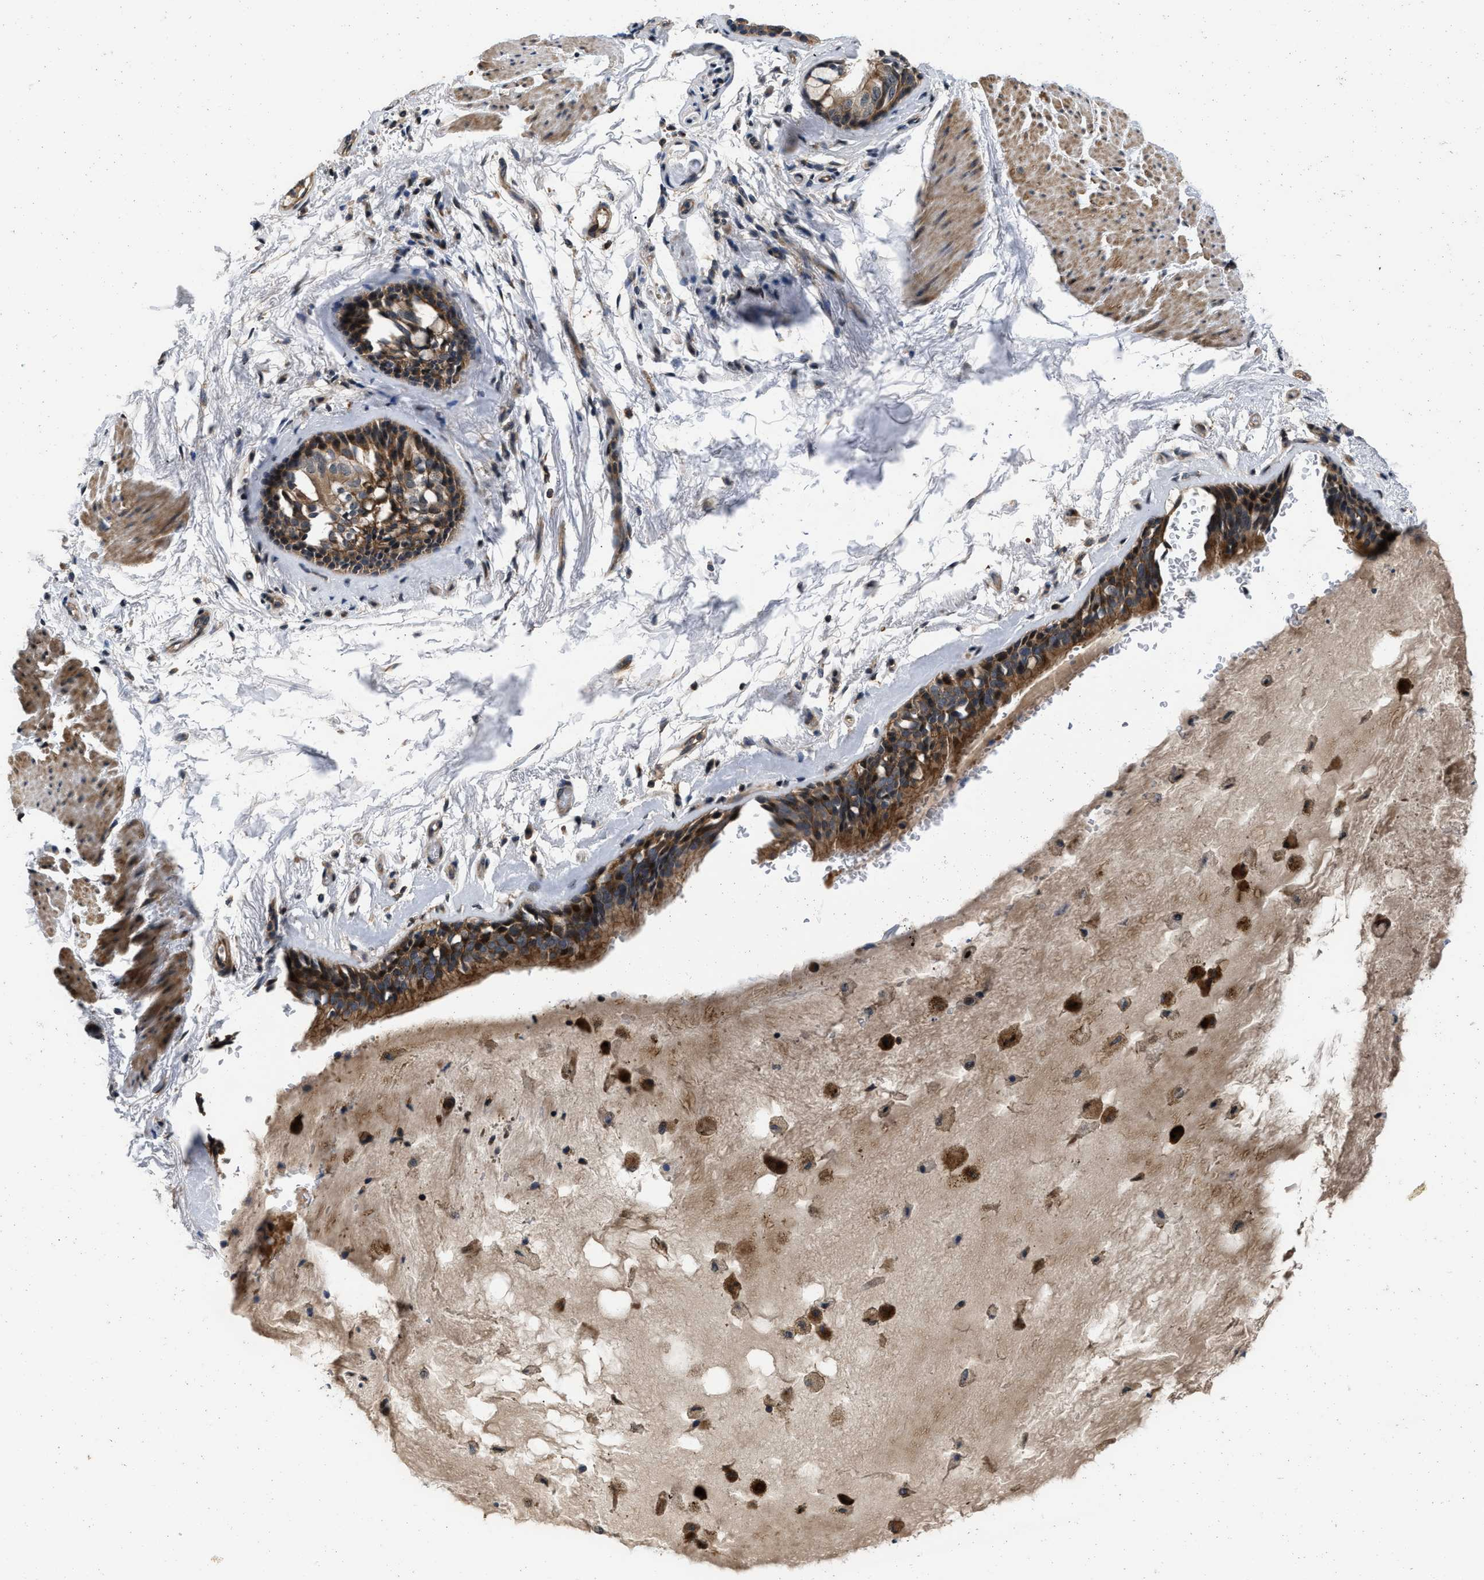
{"staining": {"intensity": "strong", "quantity": ">75%", "location": "cytoplasmic/membranous"}, "tissue": "bronchus", "cell_type": "Respiratory epithelial cells", "image_type": "normal", "snomed": [{"axis": "morphology", "description": "Normal tissue, NOS"}, {"axis": "topography", "description": "Cartilage tissue"}], "caption": "An image of human bronchus stained for a protein exhibits strong cytoplasmic/membranous brown staining in respiratory epithelial cells.", "gene": "PRDM14", "patient": {"sex": "female", "age": 63}}